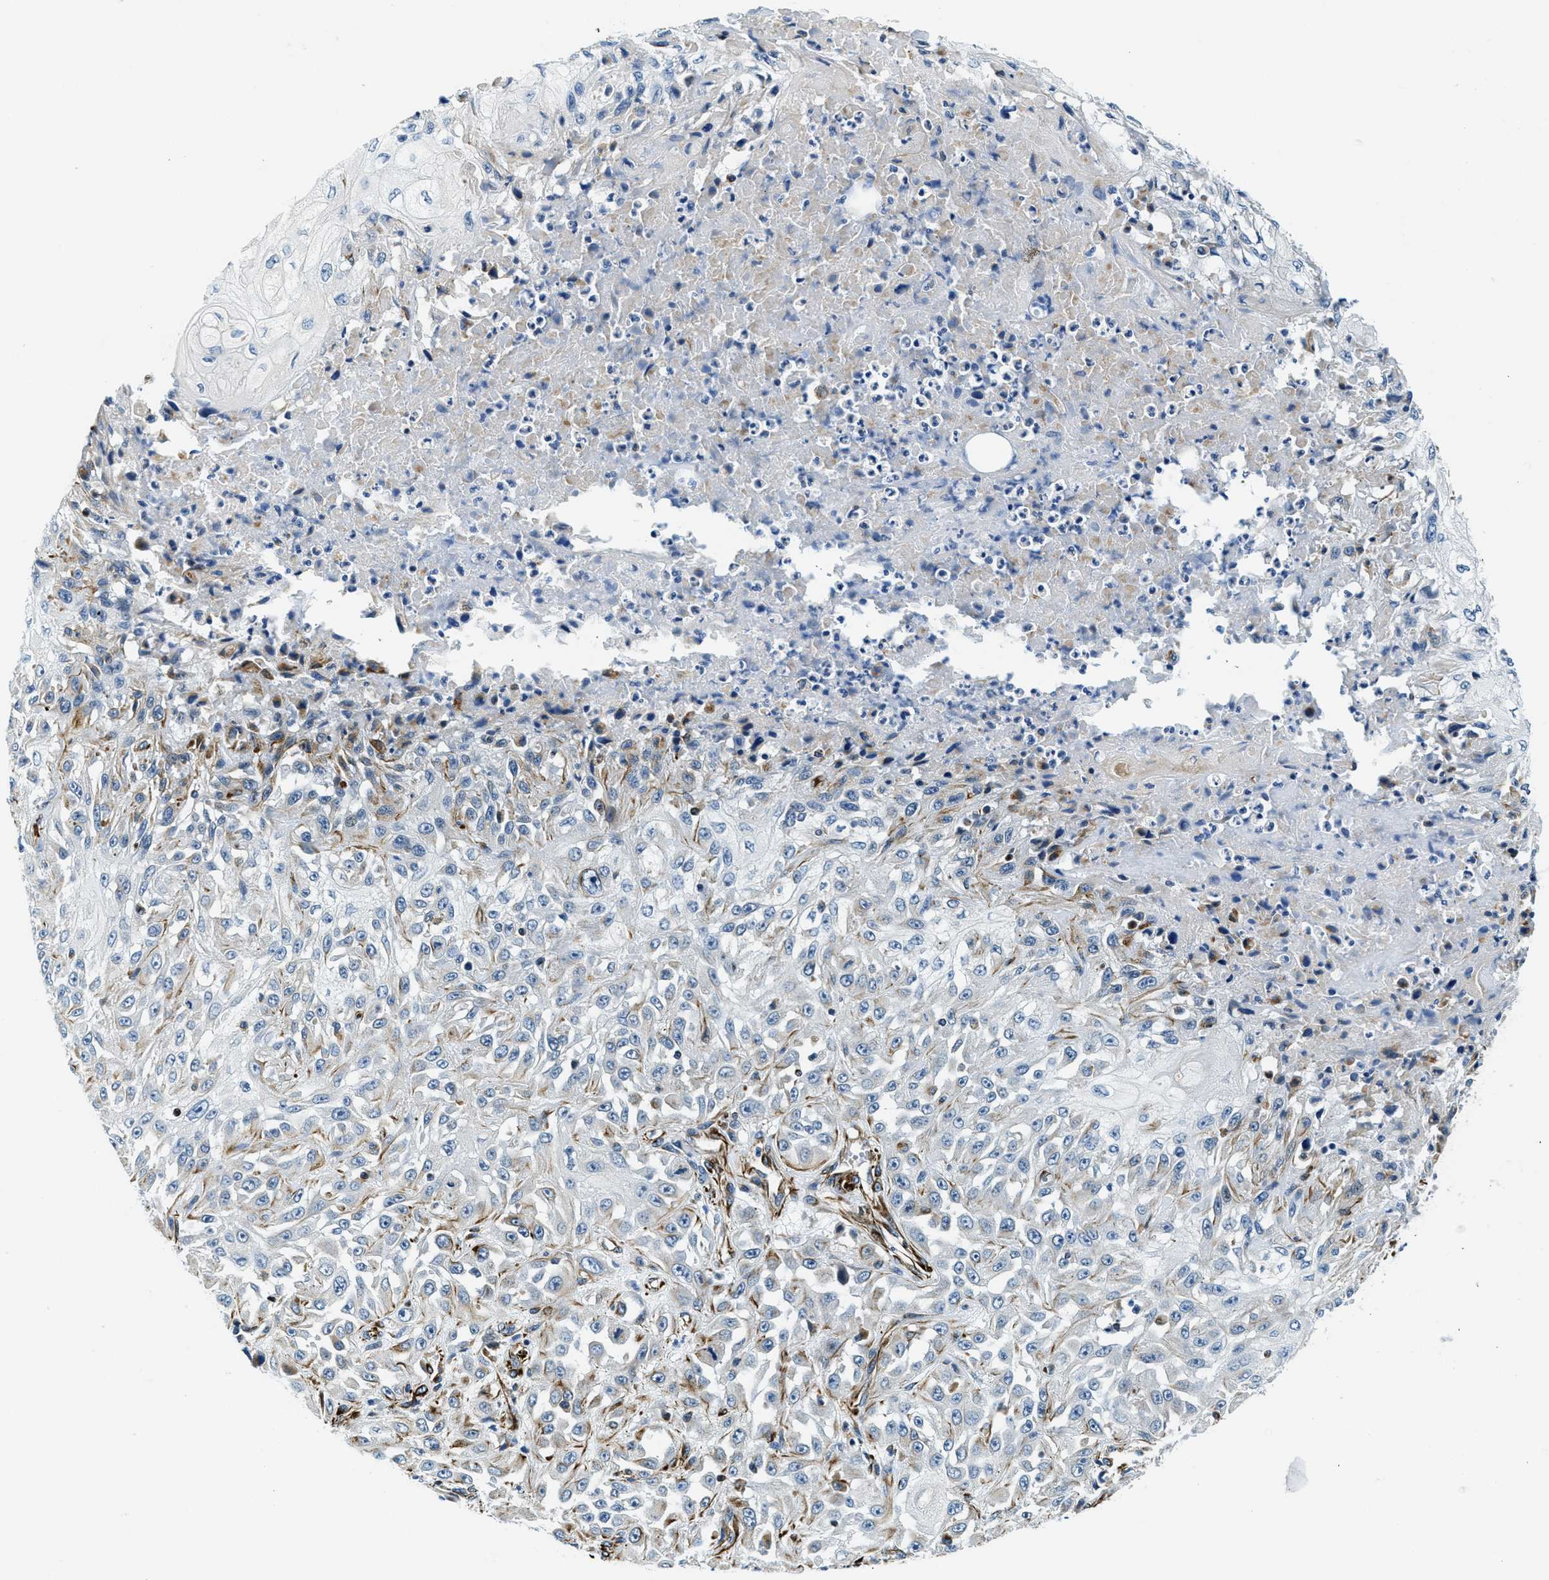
{"staining": {"intensity": "moderate", "quantity": "<25%", "location": "cytoplasmic/membranous"}, "tissue": "skin cancer", "cell_type": "Tumor cells", "image_type": "cancer", "snomed": [{"axis": "morphology", "description": "Squamous cell carcinoma, NOS"}, {"axis": "morphology", "description": "Squamous cell carcinoma, metastatic, NOS"}, {"axis": "topography", "description": "Skin"}, {"axis": "topography", "description": "Lymph node"}], "caption": "Skin cancer (squamous cell carcinoma) stained with a protein marker demonstrates moderate staining in tumor cells.", "gene": "GNS", "patient": {"sex": "male", "age": 75}}